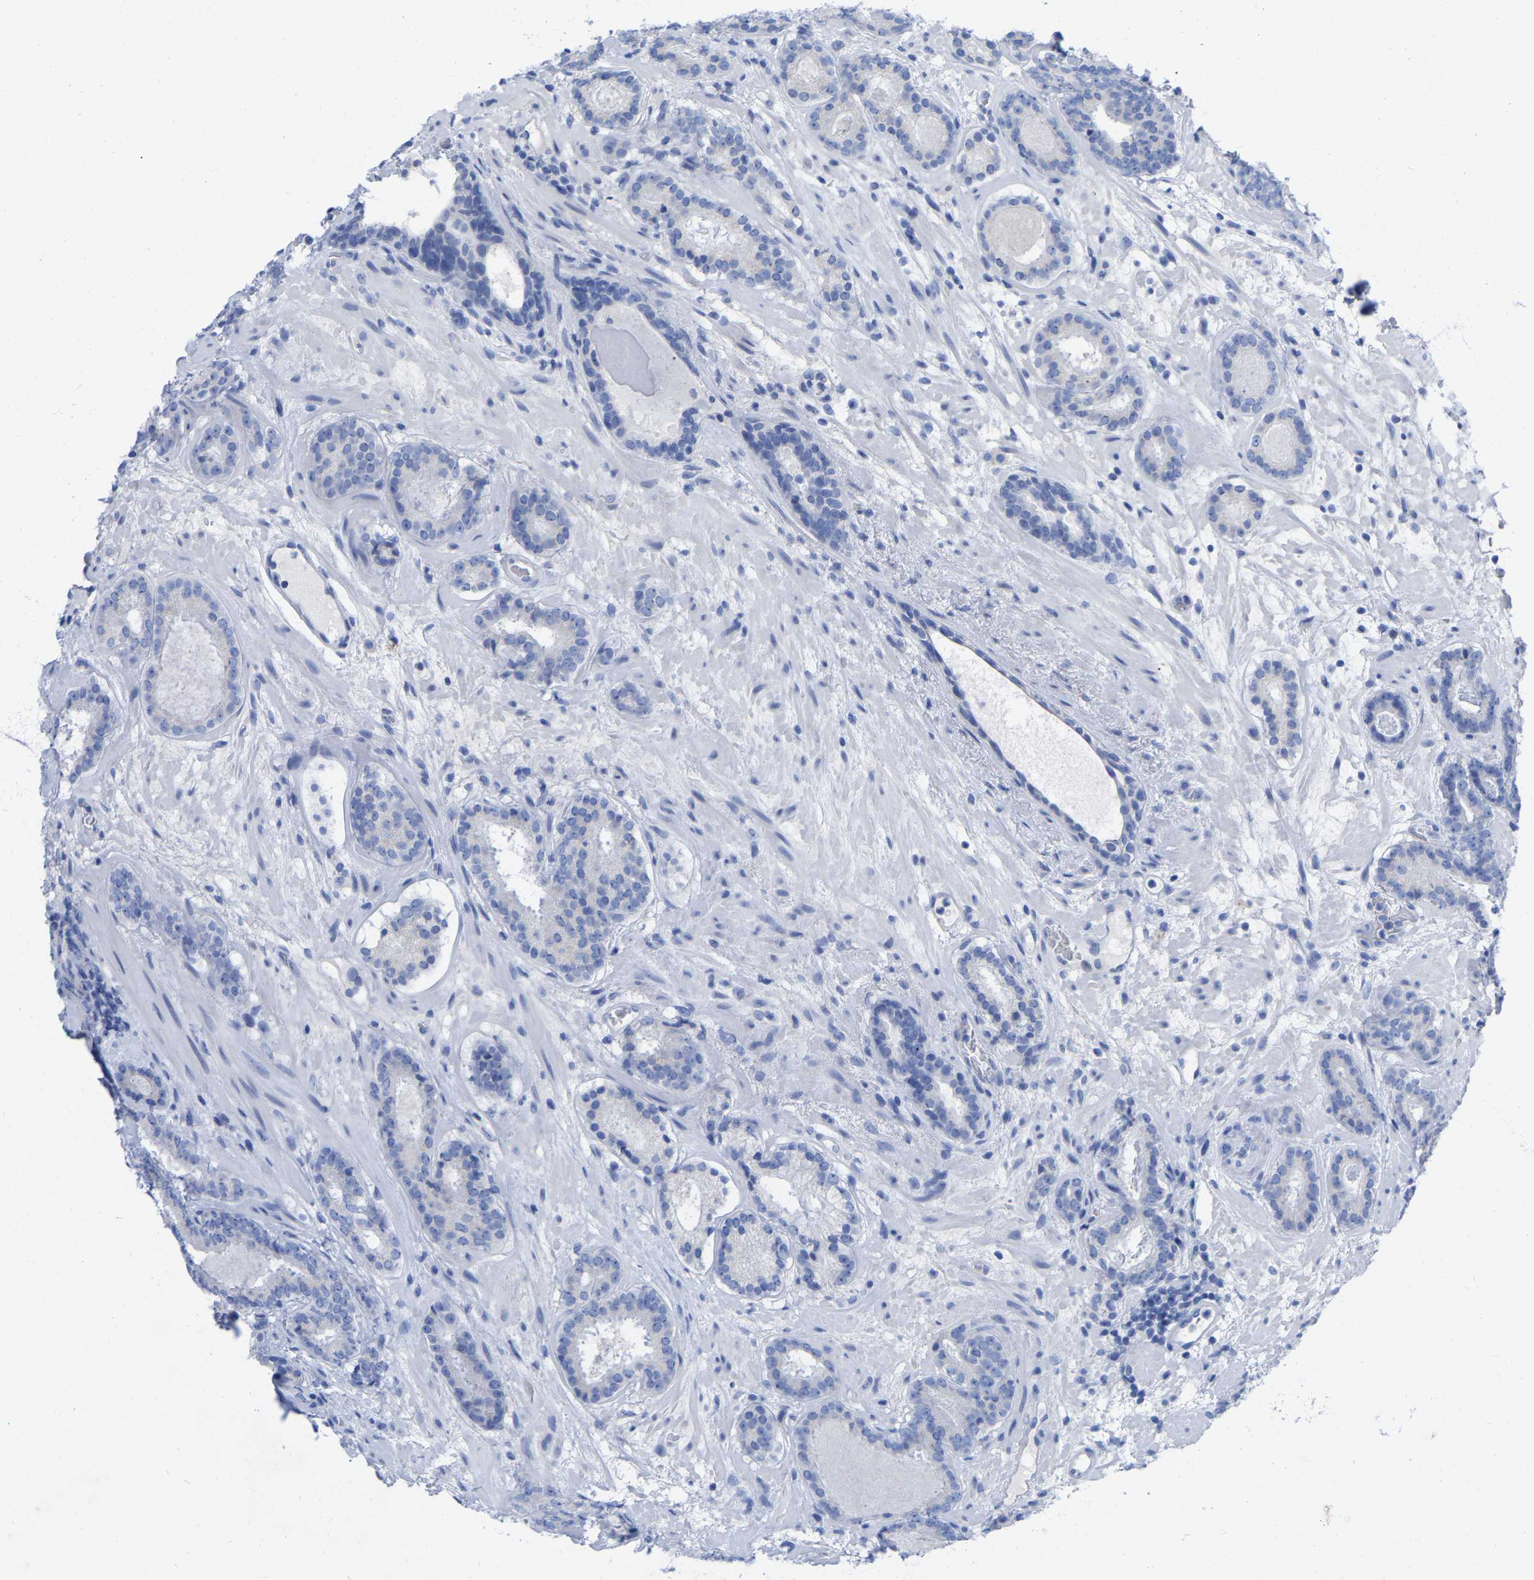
{"staining": {"intensity": "negative", "quantity": "none", "location": "none"}, "tissue": "prostate cancer", "cell_type": "Tumor cells", "image_type": "cancer", "snomed": [{"axis": "morphology", "description": "Adenocarcinoma, Low grade"}, {"axis": "topography", "description": "Prostate"}], "caption": "Tumor cells show no significant protein staining in prostate cancer. (Brightfield microscopy of DAB (3,3'-diaminobenzidine) immunohistochemistry (IHC) at high magnification).", "gene": "HAPLN1", "patient": {"sex": "male", "age": 69}}